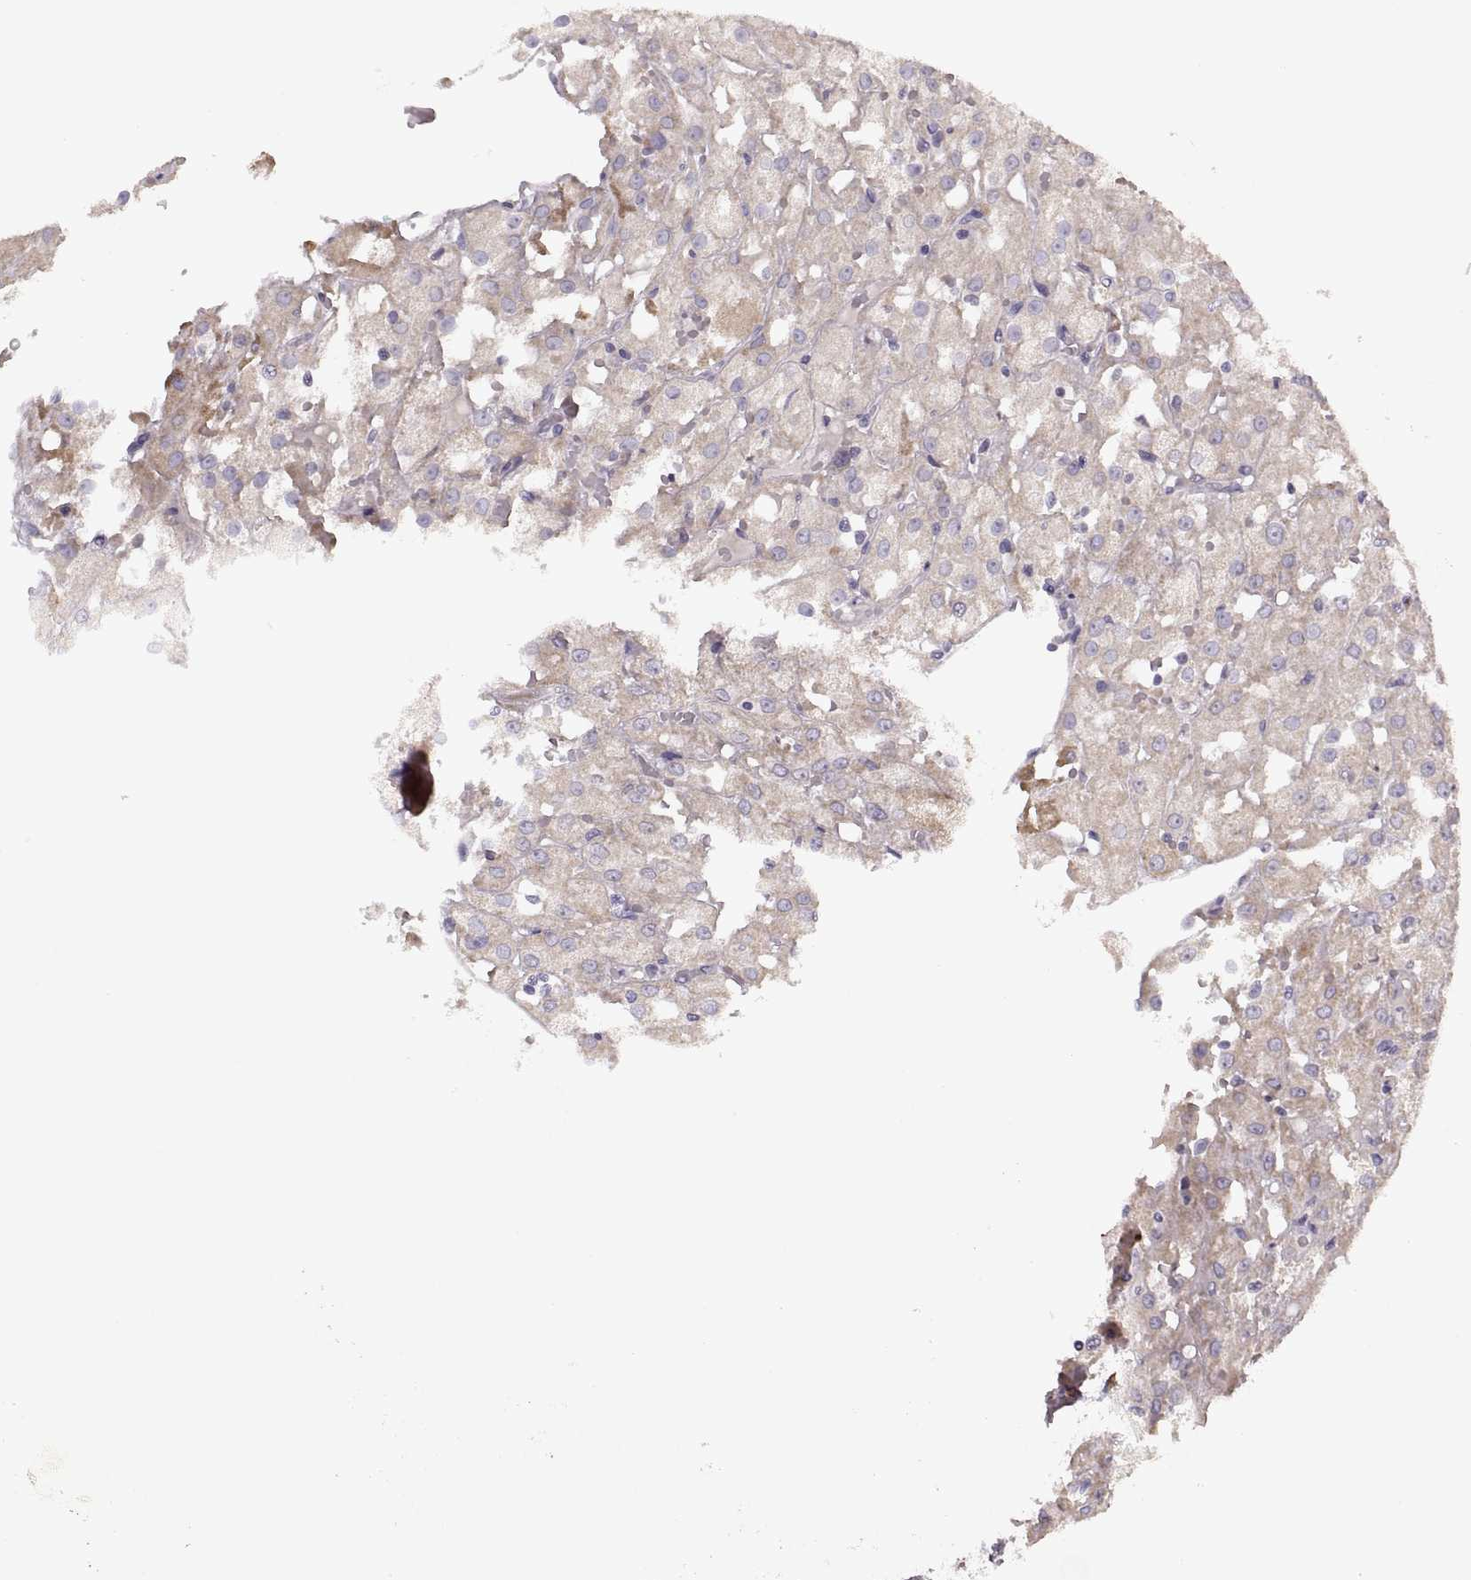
{"staining": {"intensity": "moderate", "quantity": "<25%", "location": "cytoplasmic/membranous"}, "tissue": "renal cancer", "cell_type": "Tumor cells", "image_type": "cancer", "snomed": [{"axis": "morphology", "description": "Adenocarcinoma, NOS"}, {"axis": "topography", "description": "Kidney"}], "caption": "Protein staining of renal adenocarcinoma tissue reveals moderate cytoplasmic/membranous positivity in approximately <25% of tumor cells.", "gene": "PIERCE1", "patient": {"sex": "male", "age": 72}}